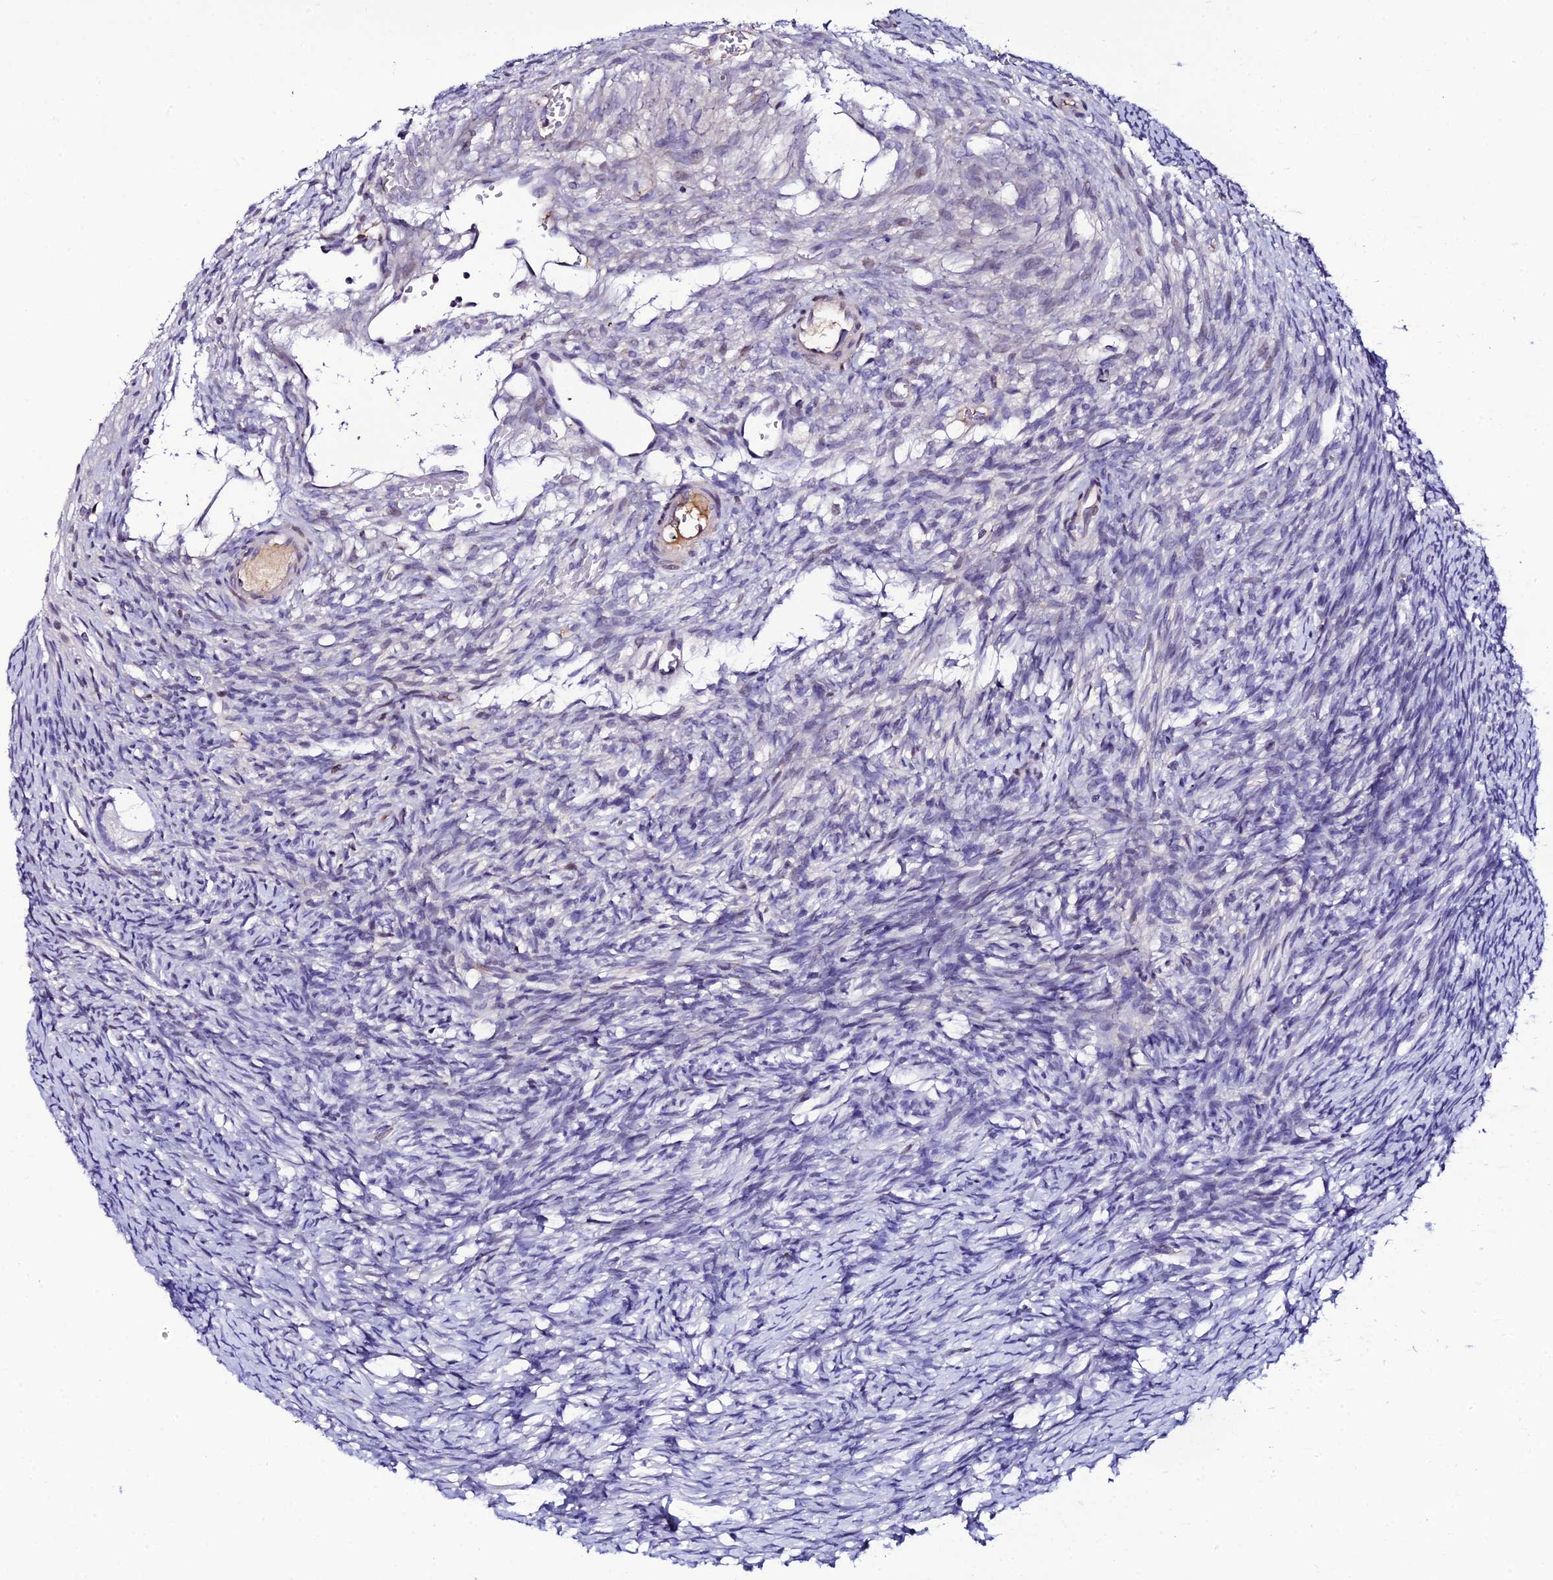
{"staining": {"intensity": "negative", "quantity": "none", "location": "none"}, "tissue": "ovary", "cell_type": "Follicle cells", "image_type": "normal", "snomed": [{"axis": "morphology", "description": "Normal tissue, NOS"}, {"axis": "topography", "description": "Ovary"}], "caption": "Immunohistochemistry photomicrograph of normal ovary: ovary stained with DAB (3,3'-diaminobenzidine) exhibits no significant protein positivity in follicle cells.", "gene": "DEFB132", "patient": {"sex": "female", "age": 39}}